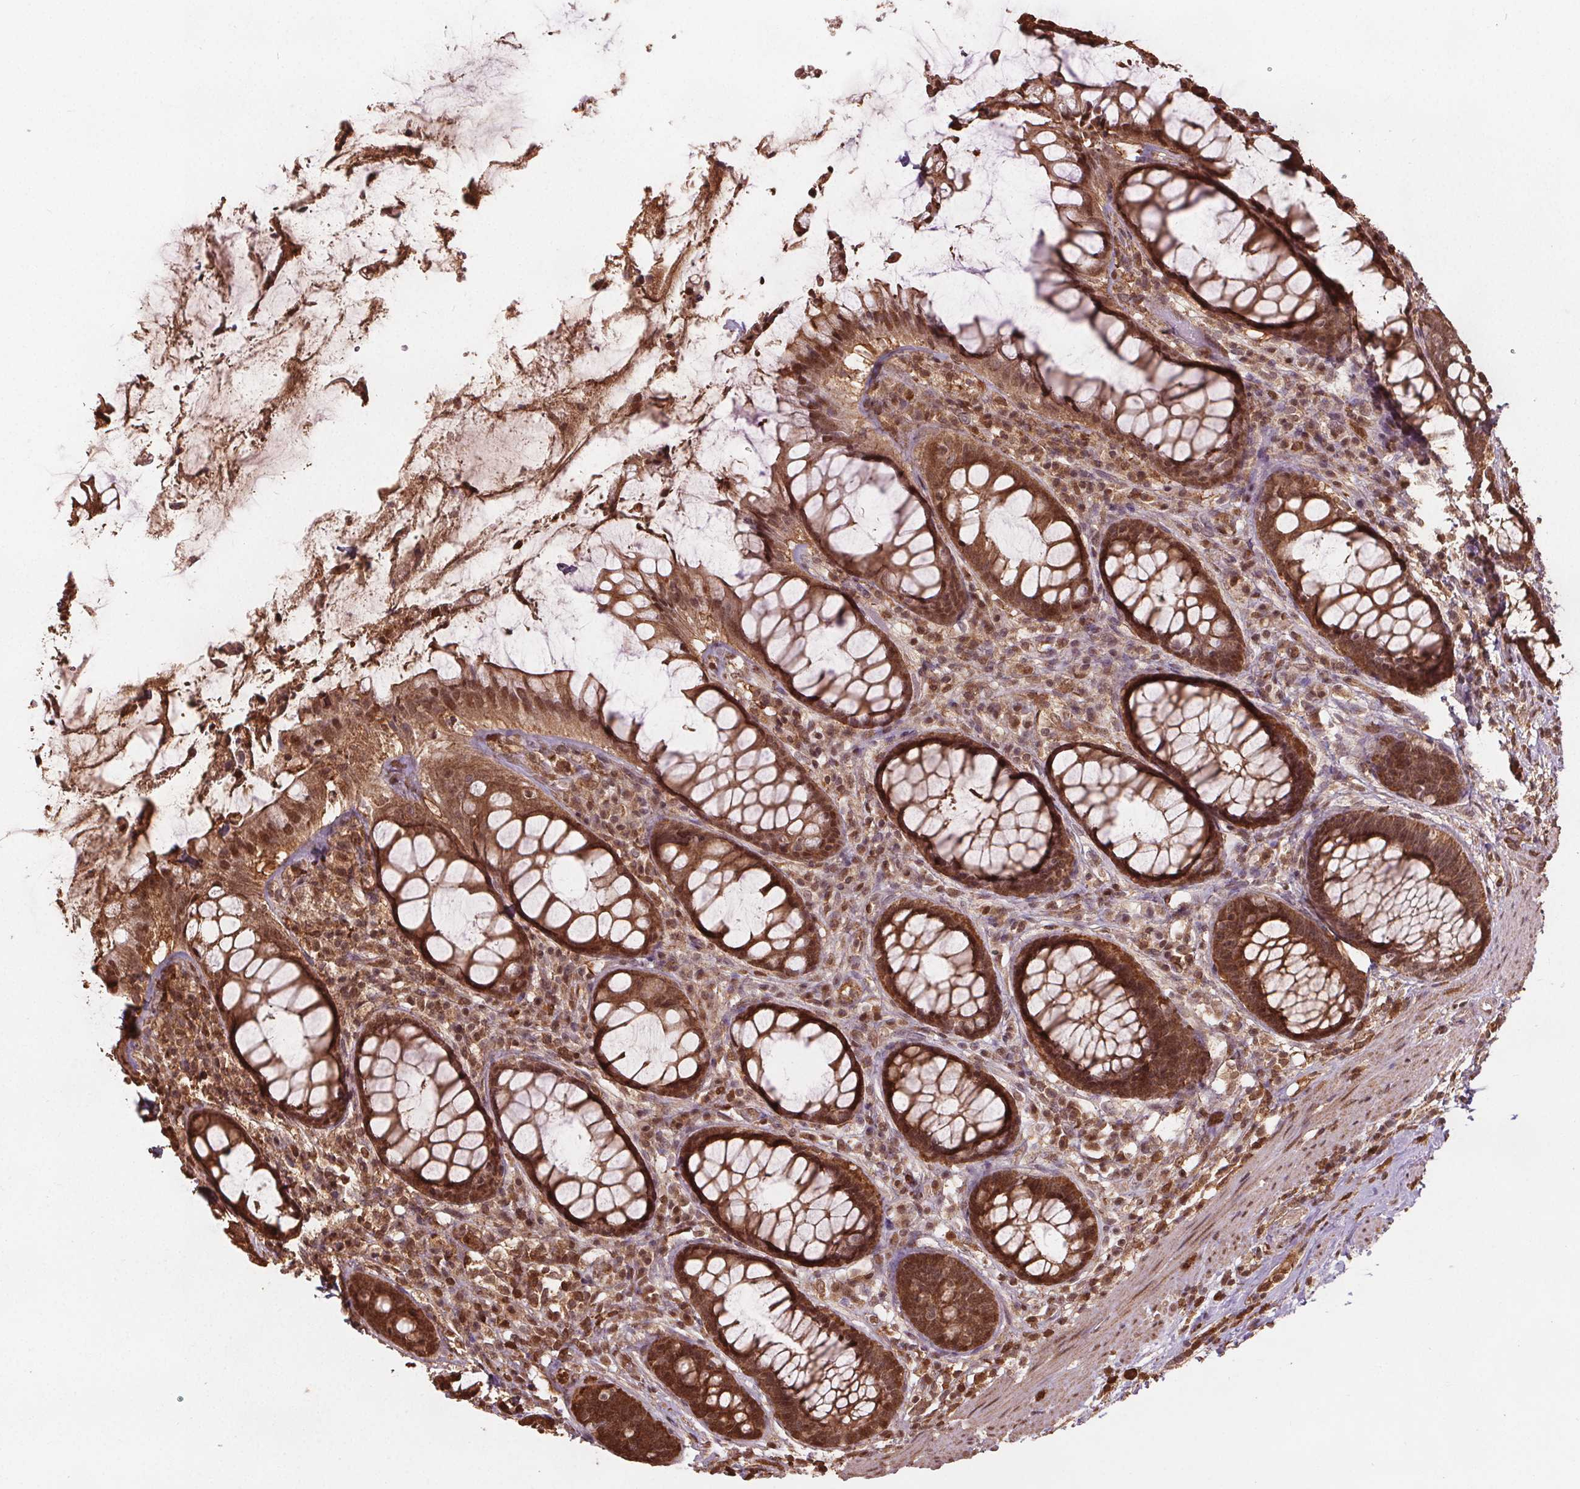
{"staining": {"intensity": "moderate", "quantity": ">75%", "location": "cytoplasmic/membranous,nuclear"}, "tissue": "rectum", "cell_type": "Glandular cells", "image_type": "normal", "snomed": [{"axis": "morphology", "description": "Normal tissue, NOS"}, {"axis": "topography", "description": "Rectum"}], "caption": "Protein analysis of unremarkable rectum shows moderate cytoplasmic/membranous,nuclear expression in about >75% of glandular cells.", "gene": "ENO1", "patient": {"sex": "male", "age": 72}}